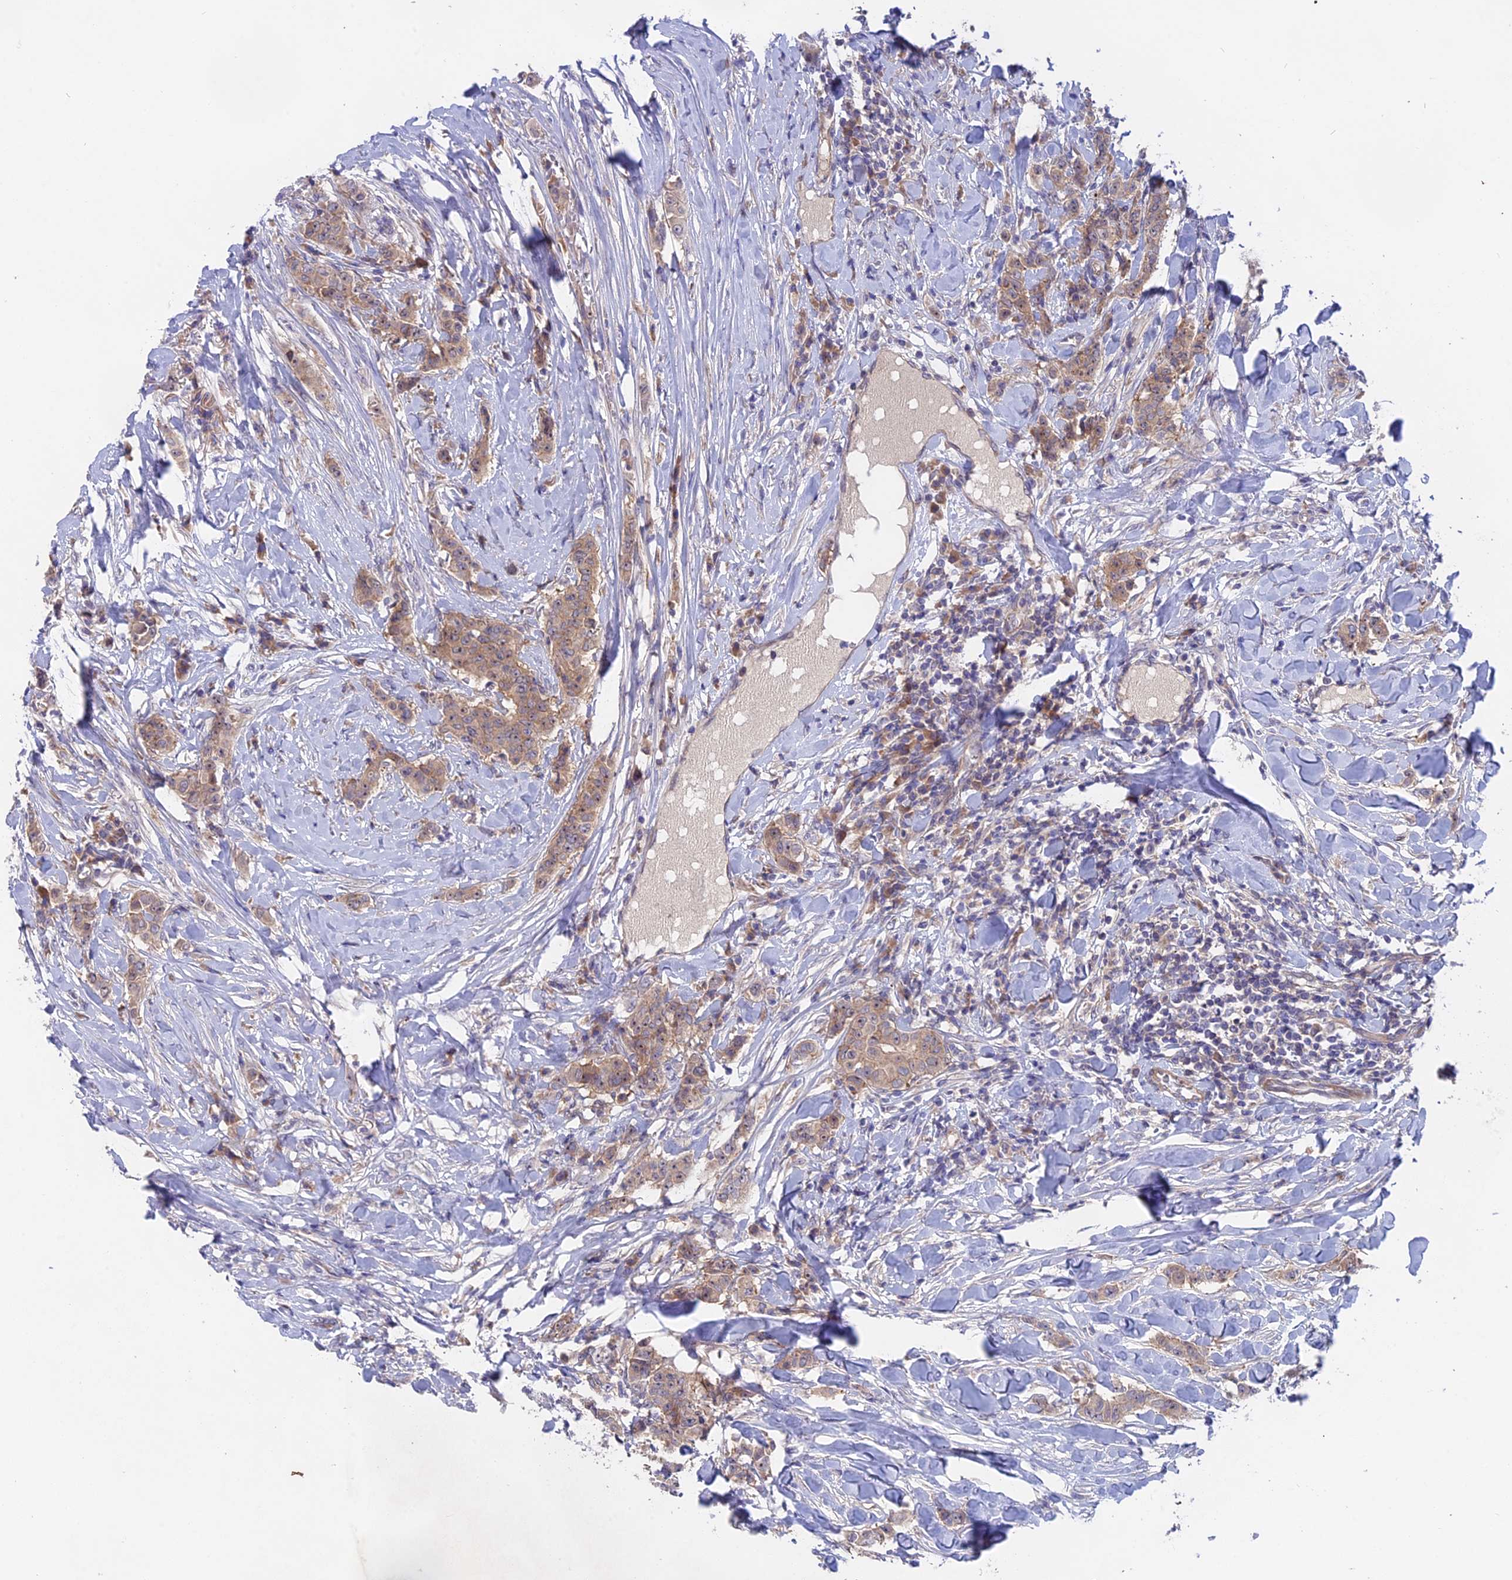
{"staining": {"intensity": "weak", "quantity": ">75%", "location": "cytoplasmic/membranous,nuclear"}, "tissue": "breast cancer", "cell_type": "Tumor cells", "image_type": "cancer", "snomed": [{"axis": "morphology", "description": "Duct carcinoma"}, {"axis": "topography", "description": "Breast"}], "caption": "Weak cytoplasmic/membranous and nuclear positivity for a protein is identified in approximately >75% of tumor cells of breast cancer using IHC.", "gene": "TENT4B", "patient": {"sex": "female", "age": 40}}